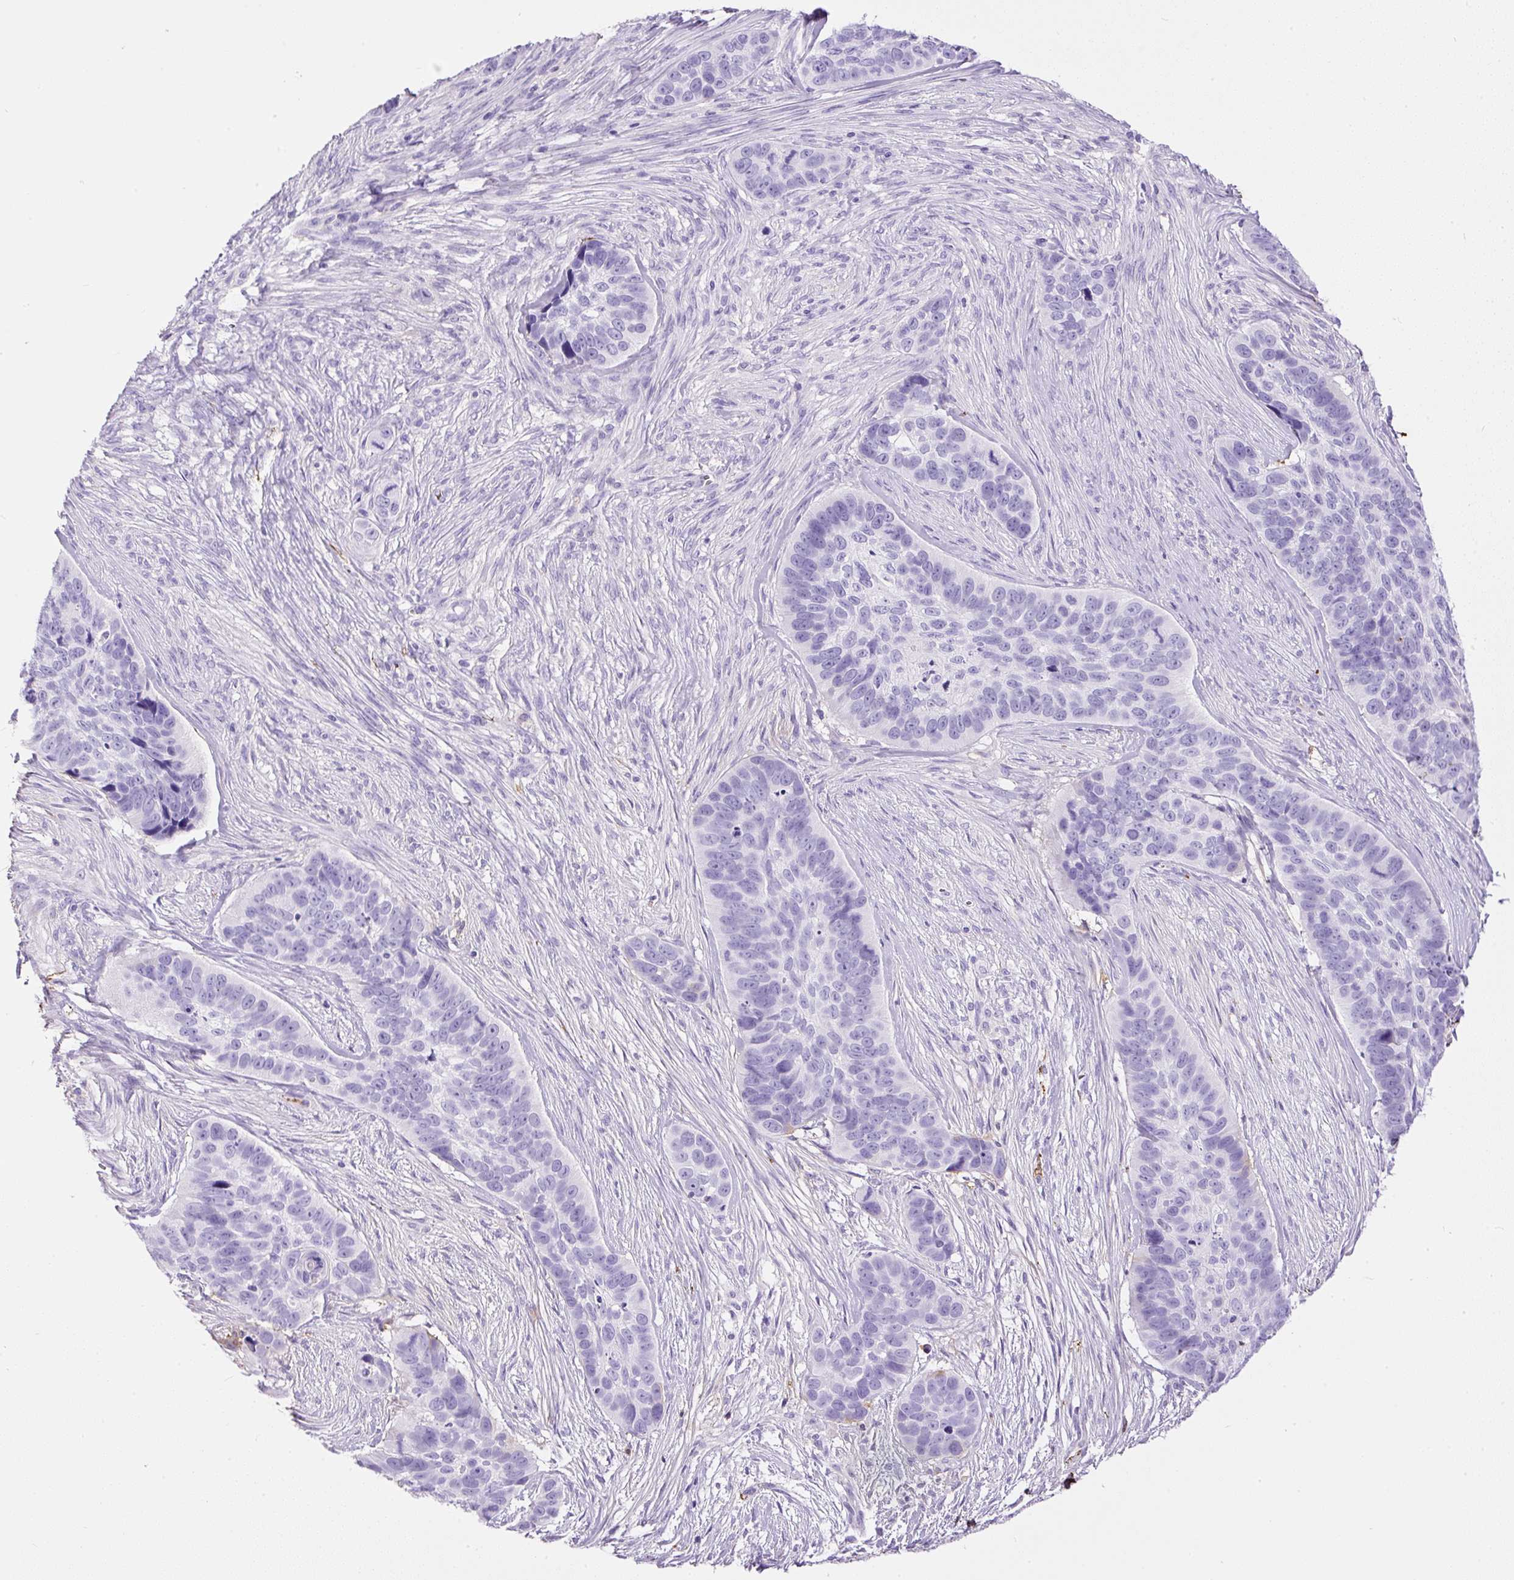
{"staining": {"intensity": "negative", "quantity": "none", "location": "none"}, "tissue": "skin cancer", "cell_type": "Tumor cells", "image_type": "cancer", "snomed": [{"axis": "morphology", "description": "Basal cell carcinoma"}, {"axis": "topography", "description": "Skin"}], "caption": "Tumor cells show no significant protein staining in skin basal cell carcinoma. (DAB (3,3'-diaminobenzidine) immunohistochemistry visualized using brightfield microscopy, high magnification).", "gene": "APCS", "patient": {"sex": "female", "age": 82}}